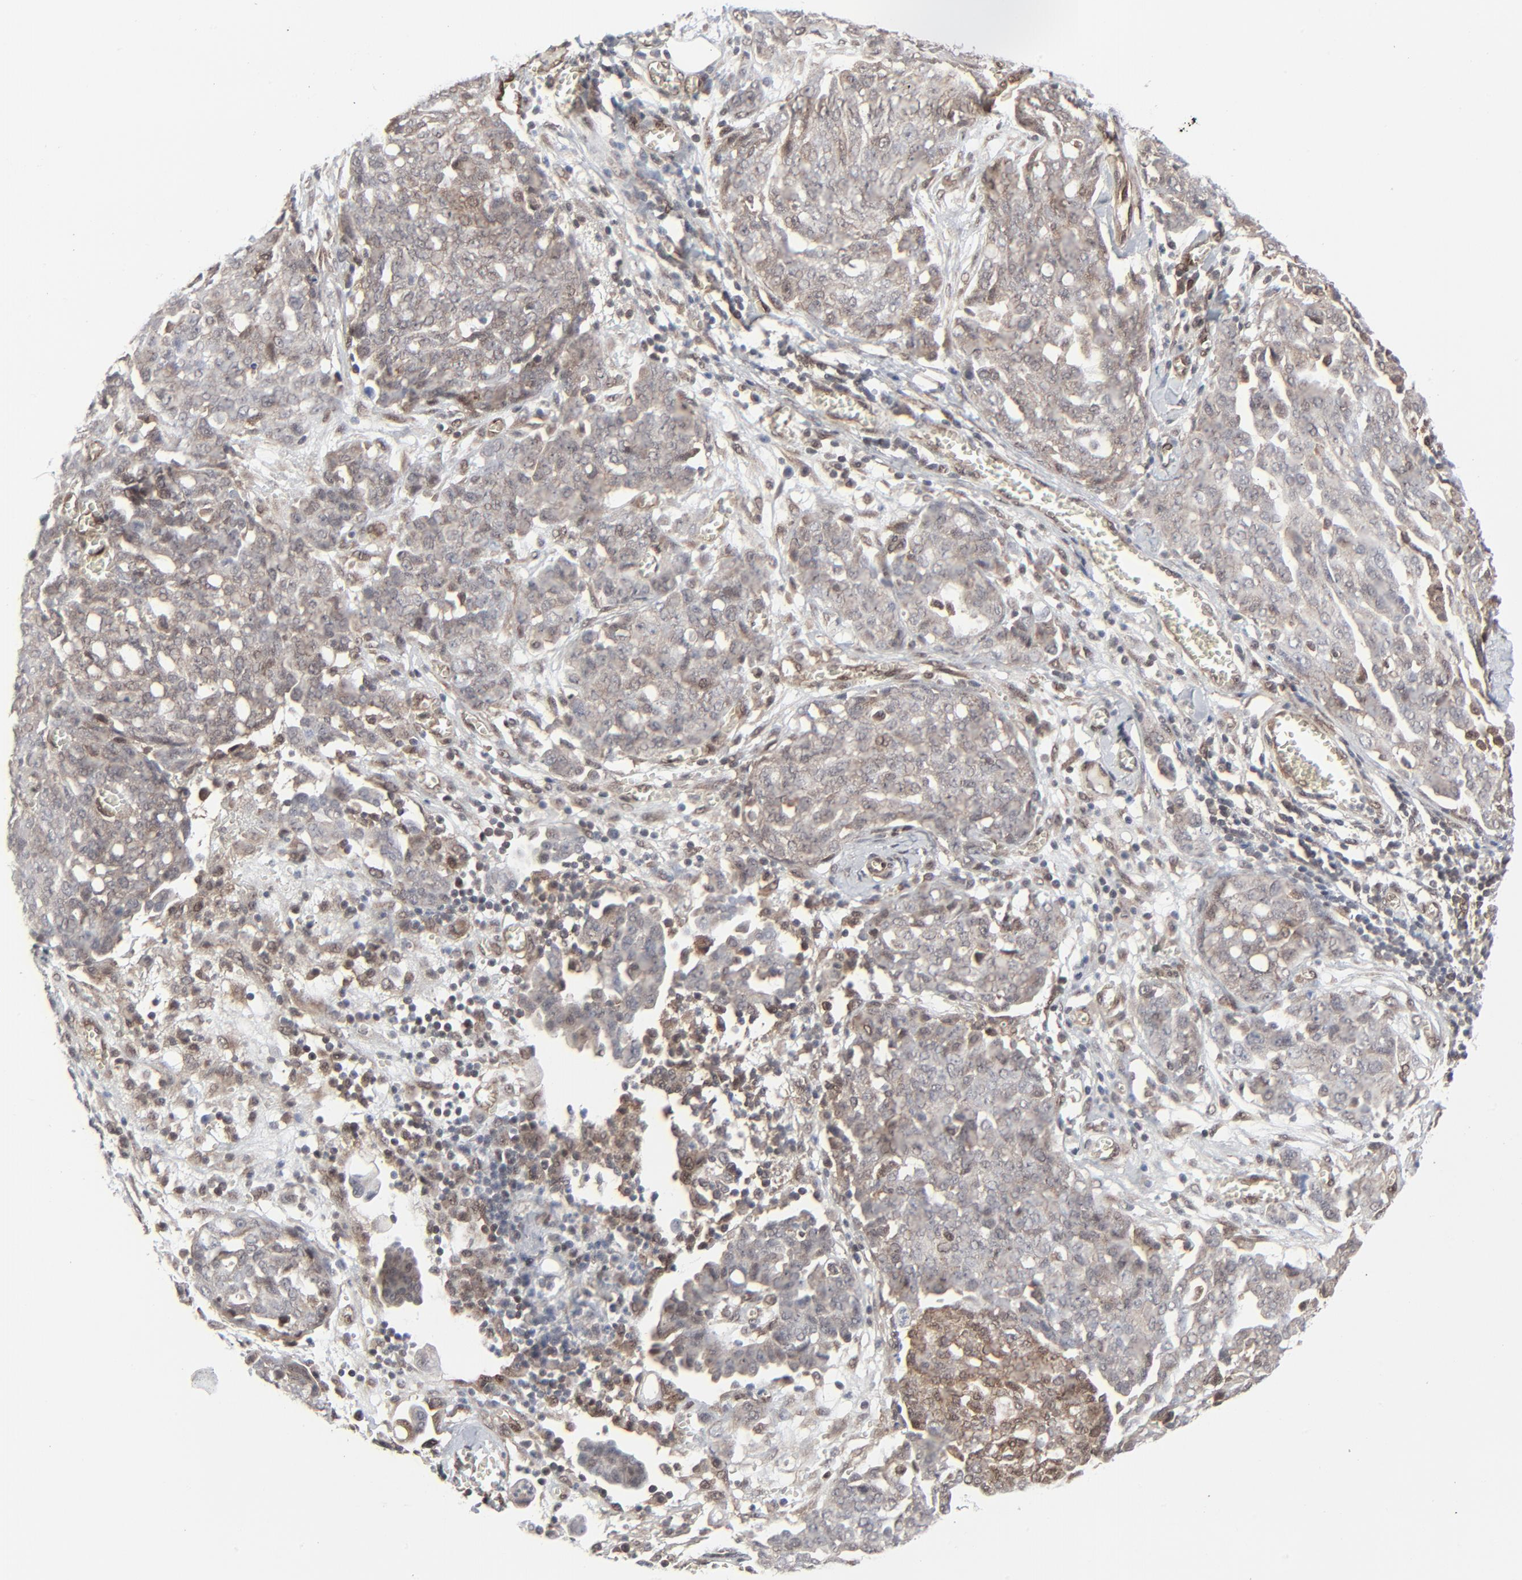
{"staining": {"intensity": "weak", "quantity": "25%-75%", "location": "cytoplasmic/membranous,nuclear"}, "tissue": "ovarian cancer", "cell_type": "Tumor cells", "image_type": "cancer", "snomed": [{"axis": "morphology", "description": "Cystadenocarcinoma, serous, NOS"}, {"axis": "topography", "description": "Soft tissue"}, {"axis": "topography", "description": "Ovary"}], "caption": "Protein analysis of serous cystadenocarcinoma (ovarian) tissue shows weak cytoplasmic/membranous and nuclear positivity in about 25%-75% of tumor cells.", "gene": "AKT1", "patient": {"sex": "female", "age": 57}}